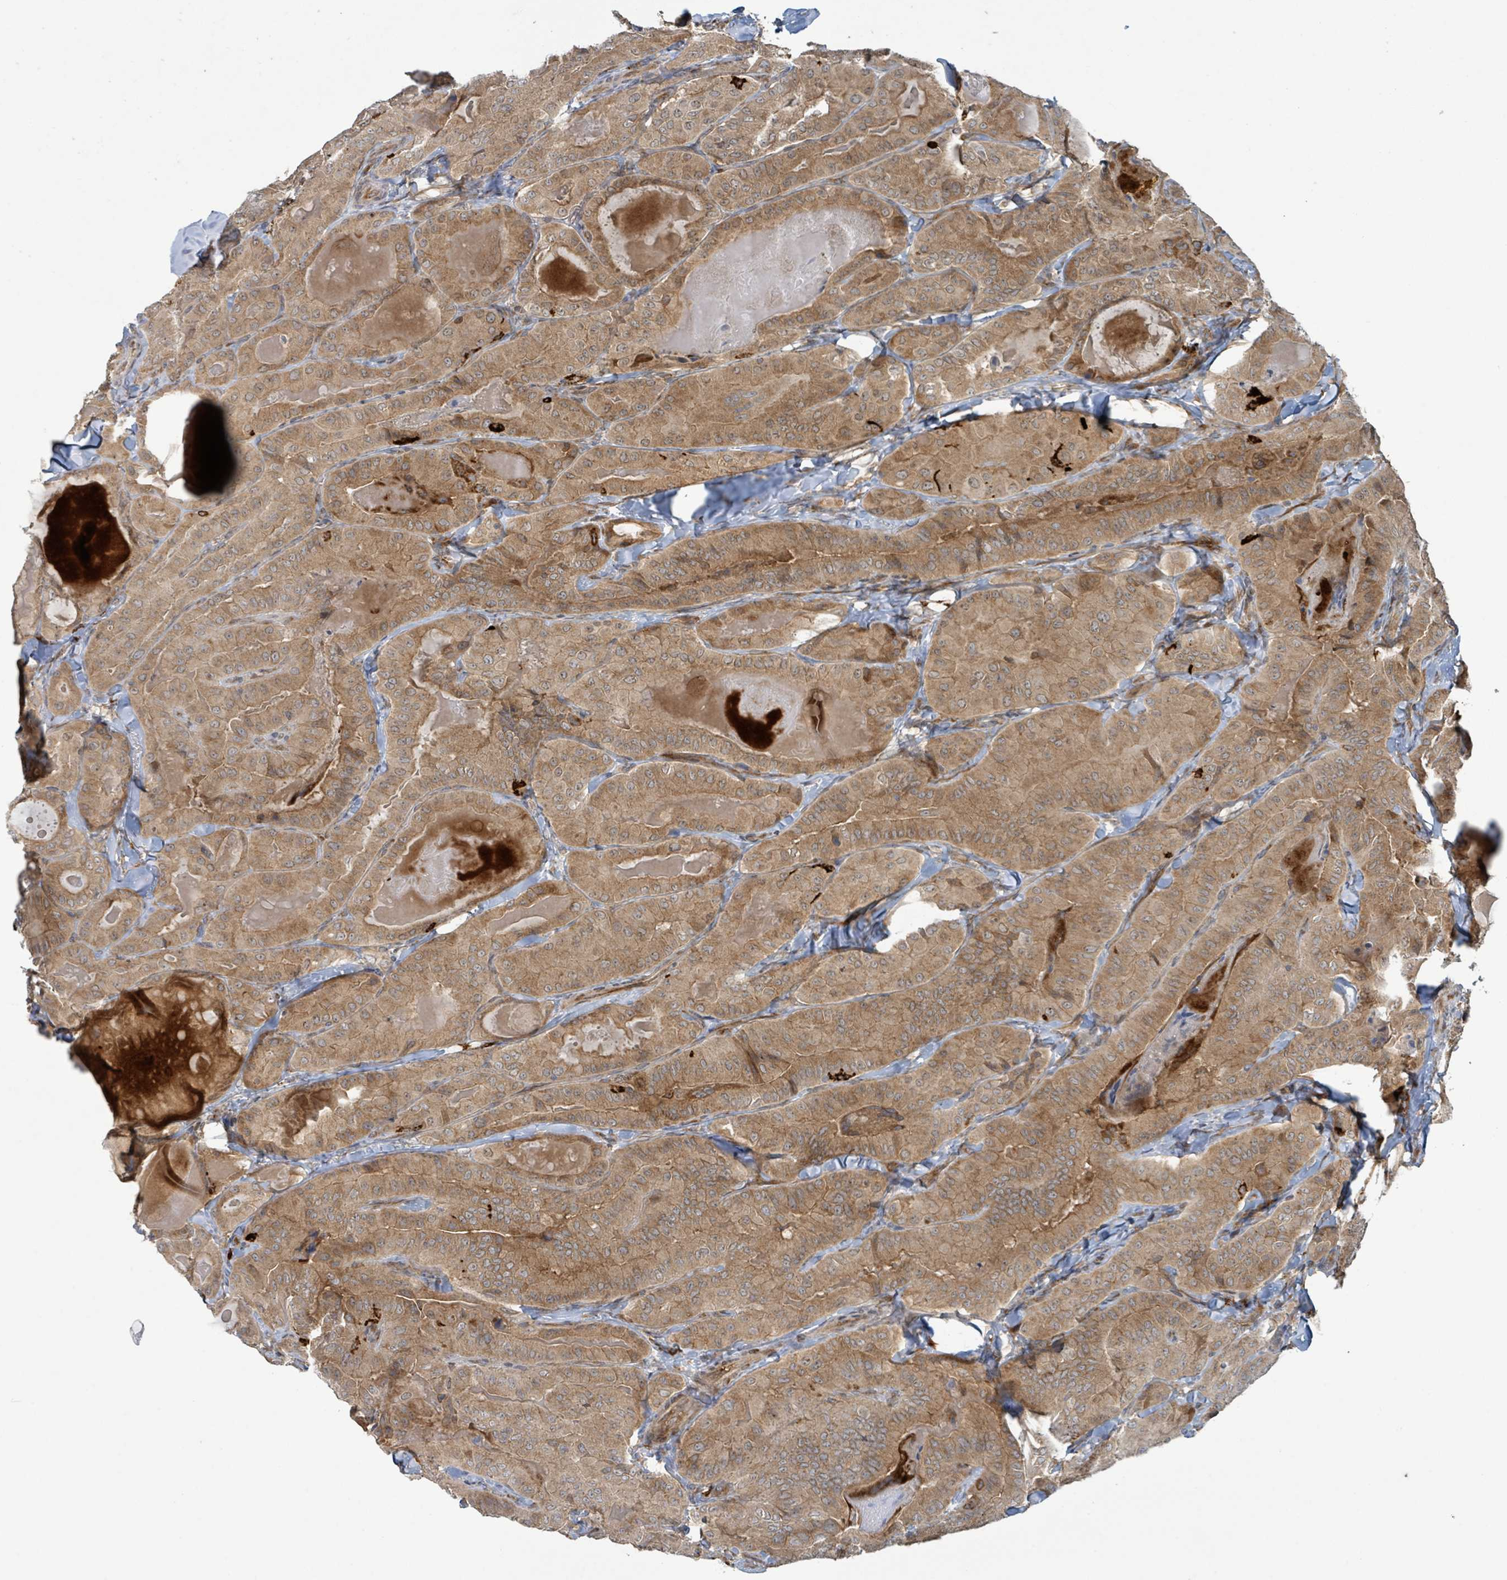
{"staining": {"intensity": "moderate", "quantity": ">75%", "location": "cytoplasmic/membranous"}, "tissue": "thyroid cancer", "cell_type": "Tumor cells", "image_type": "cancer", "snomed": [{"axis": "morphology", "description": "Papillary adenocarcinoma, NOS"}, {"axis": "topography", "description": "Thyroid gland"}], "caption": "The photomicrograph reveals immunohistochemical staining of thyroid papillary adenocarcinoma. There is moderate cytoplasmic/membranous positivity is present in approximately >75% of tumor cells.", "gene": "OR51E1", "patient": {"sex": "female", "age": 68}}